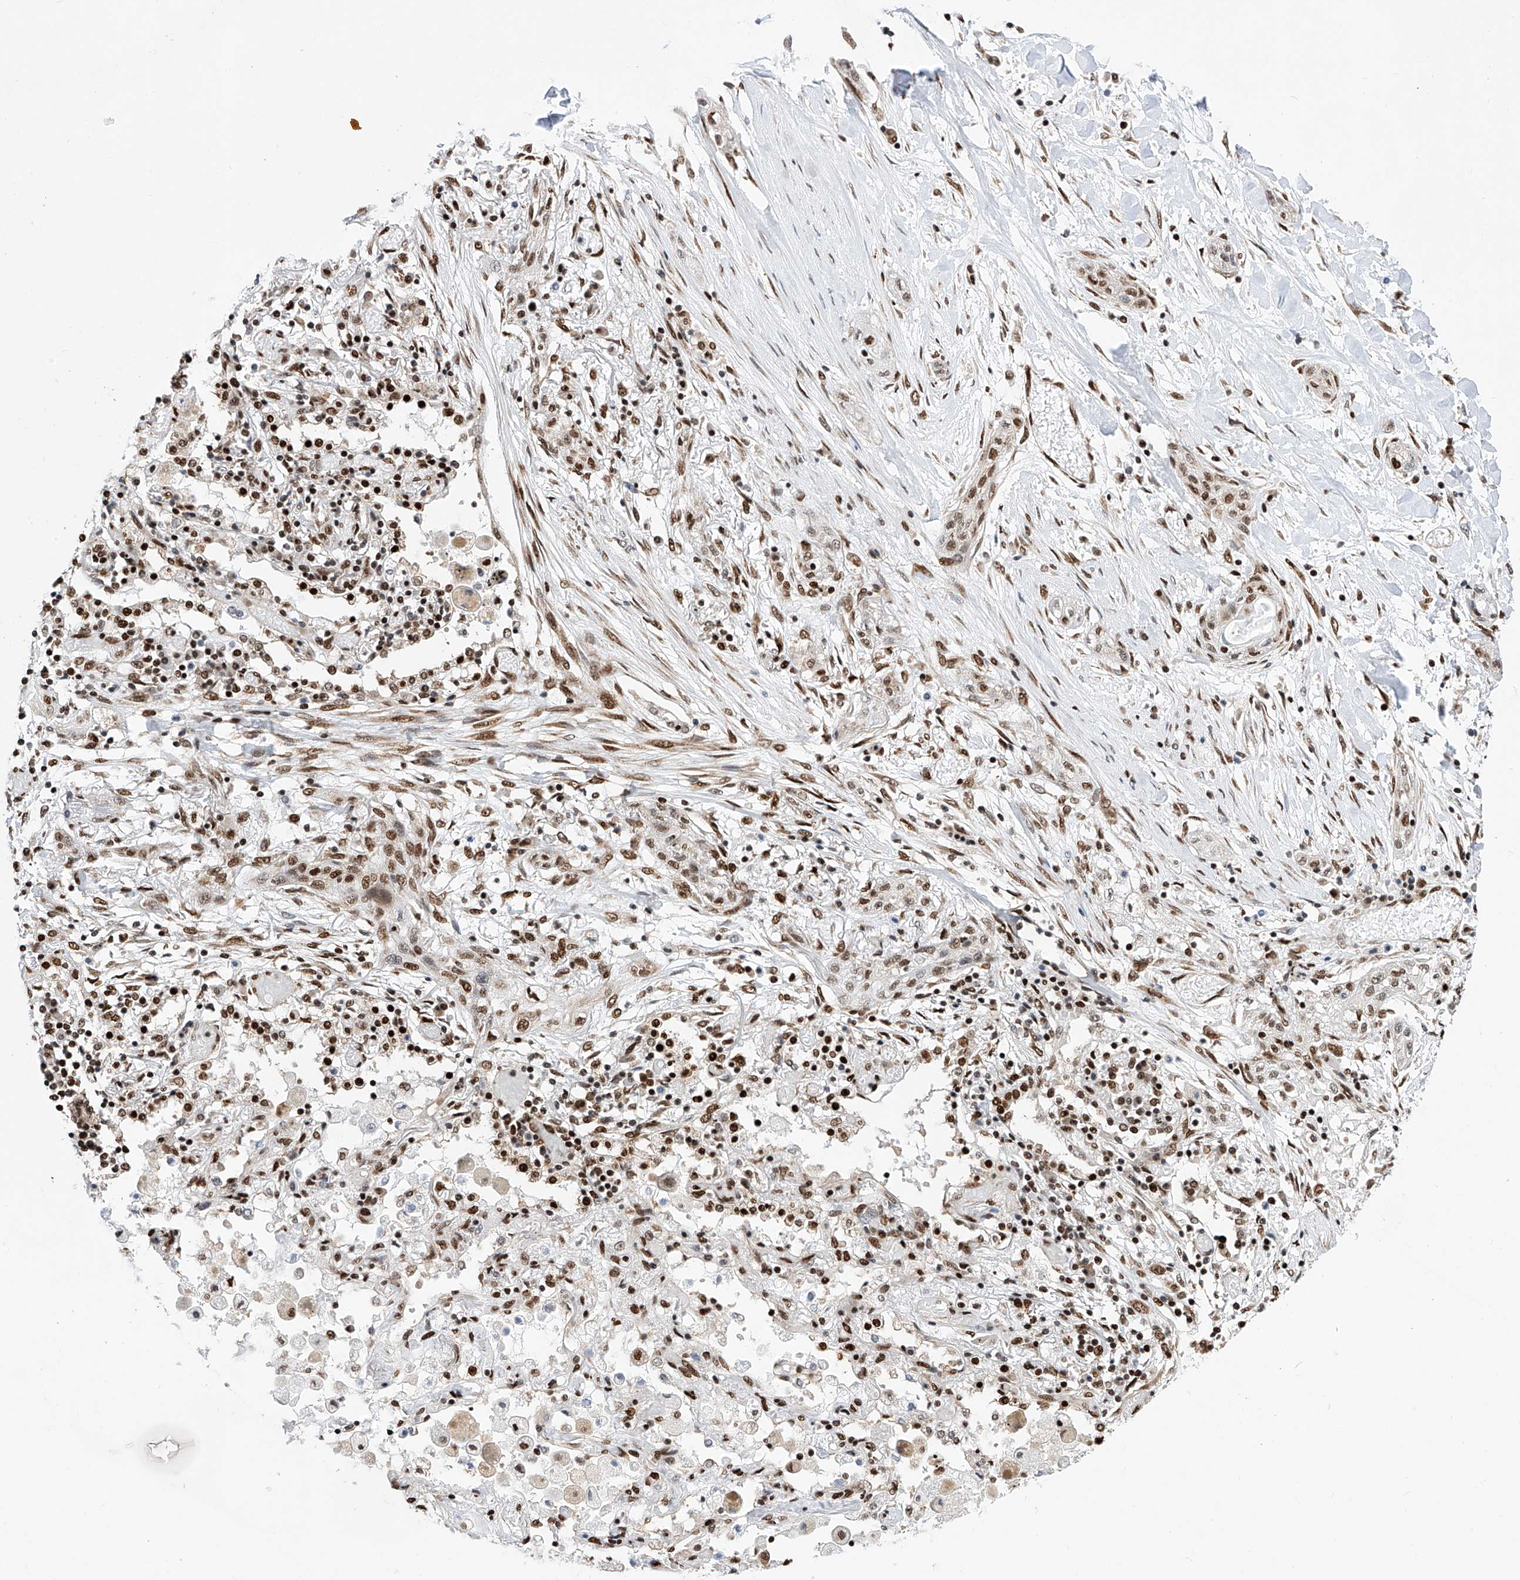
{"staining": {"intensity": "moderate", "quantity": ">75%", "location": "nuclear"}, "tissue": "lung cancer", "cell_type": "Tumor cells", "image_type": "cancer", "snomed": [{"axis": "morphology", "description": "Squamous cell carcinoma, NOS"}, {"axis": "topography", "description": "Lung"}], "caption": "IHC (DAB) staining of lung squamous cell carcinoma reveals moderate nuclear protein staining in about >75% of tumor cells. The staining was performed using DAB, with brown indicating positive protein expression. Nuclei are stained blue with hematoxylin.", "gene": "SRSF6", "patient": {"sex": "female", "age": 47}}